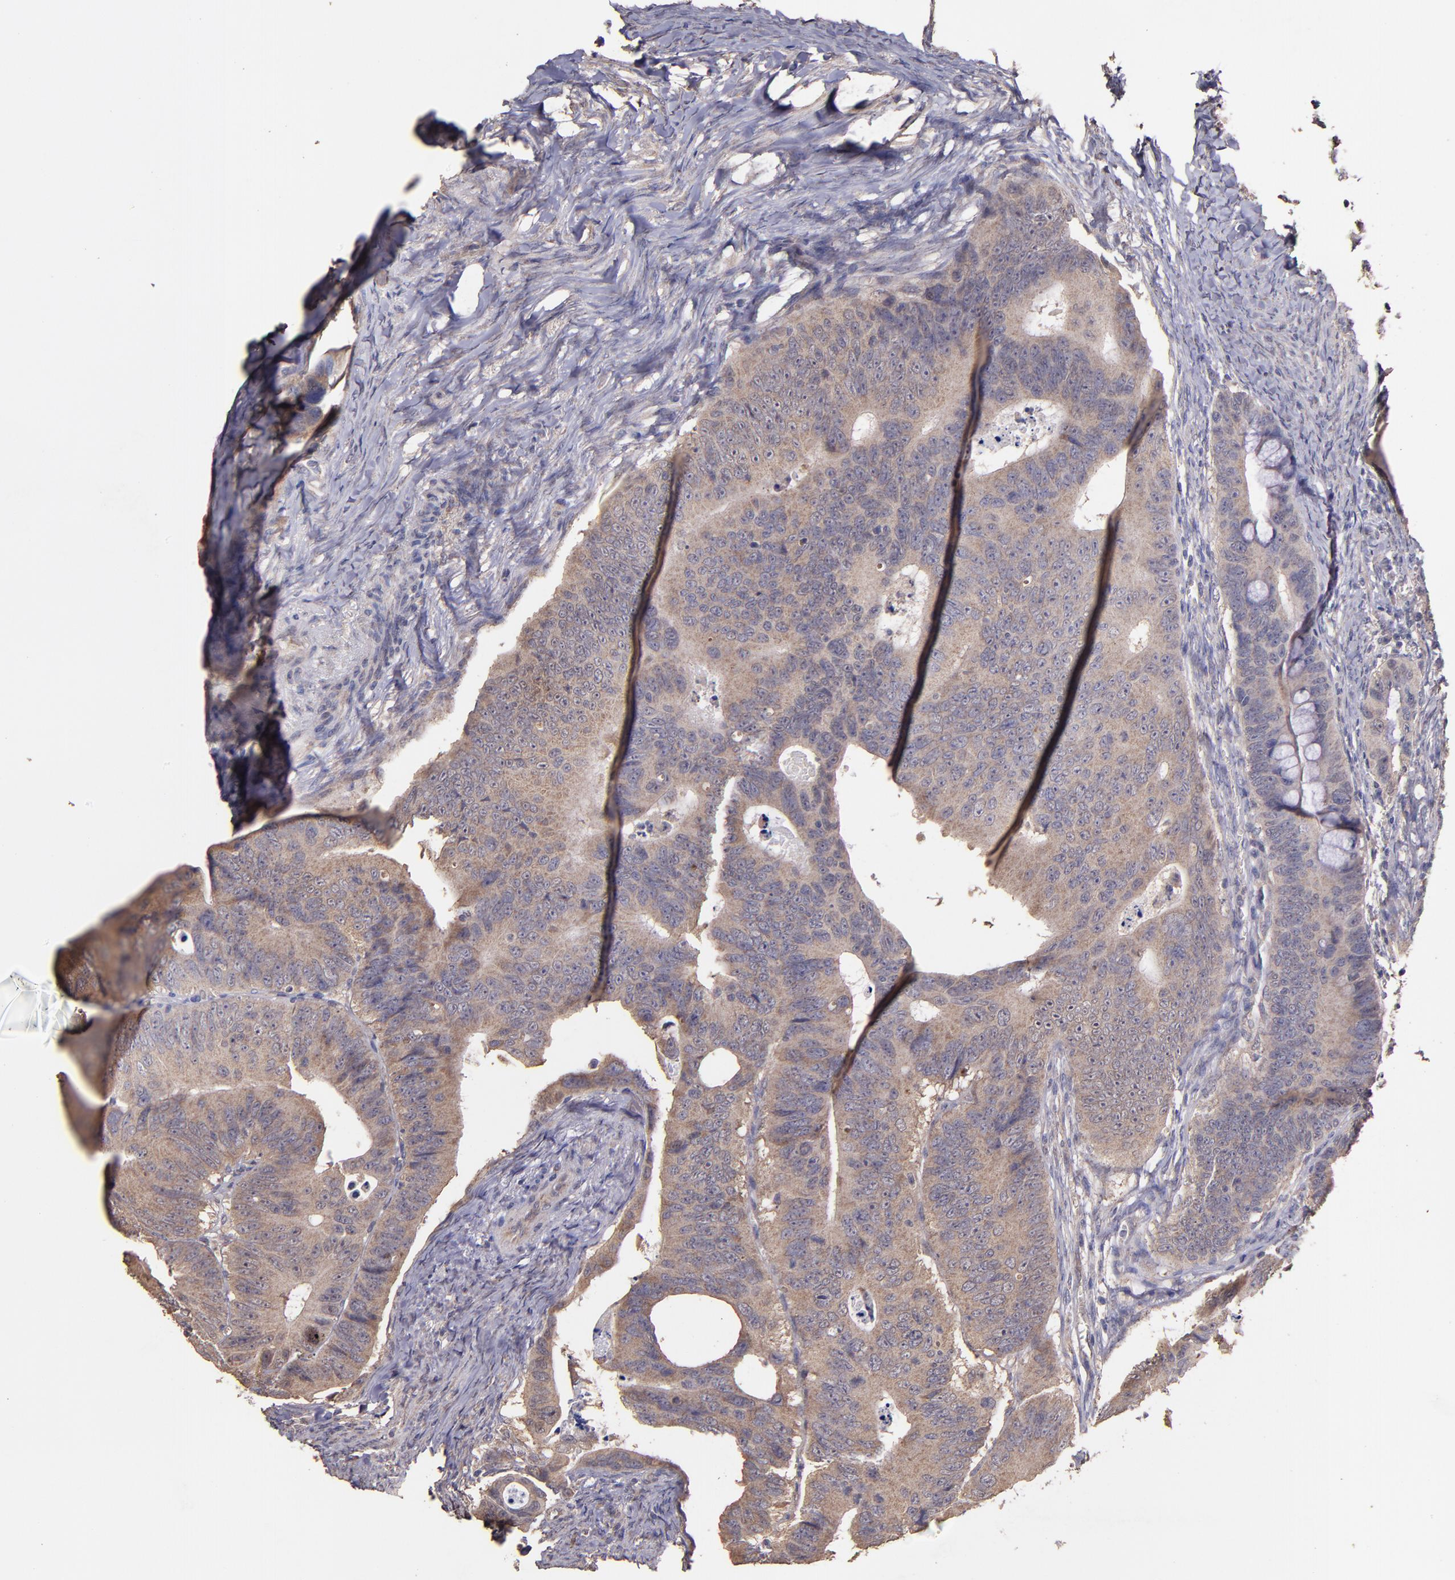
{"staining": {"intensity": "weak", "quantity": ">75%", "location": "cytoplasmic/membranous"}, "tissue": "colorectal cancer", "cell_type": "Tumor cells", "image_type": "cancer", "snomed": [{"axis": "morphology", "description": "Adenocarcinoma, NOS"}, {"axis": "topography", "description": "Colon"}], "caption": "Colorectal cancer stained with a protein marker shows weak staining in tumor cells.", "gene": "HECTD1", "patient": {"sex": "female", "age": 55}}